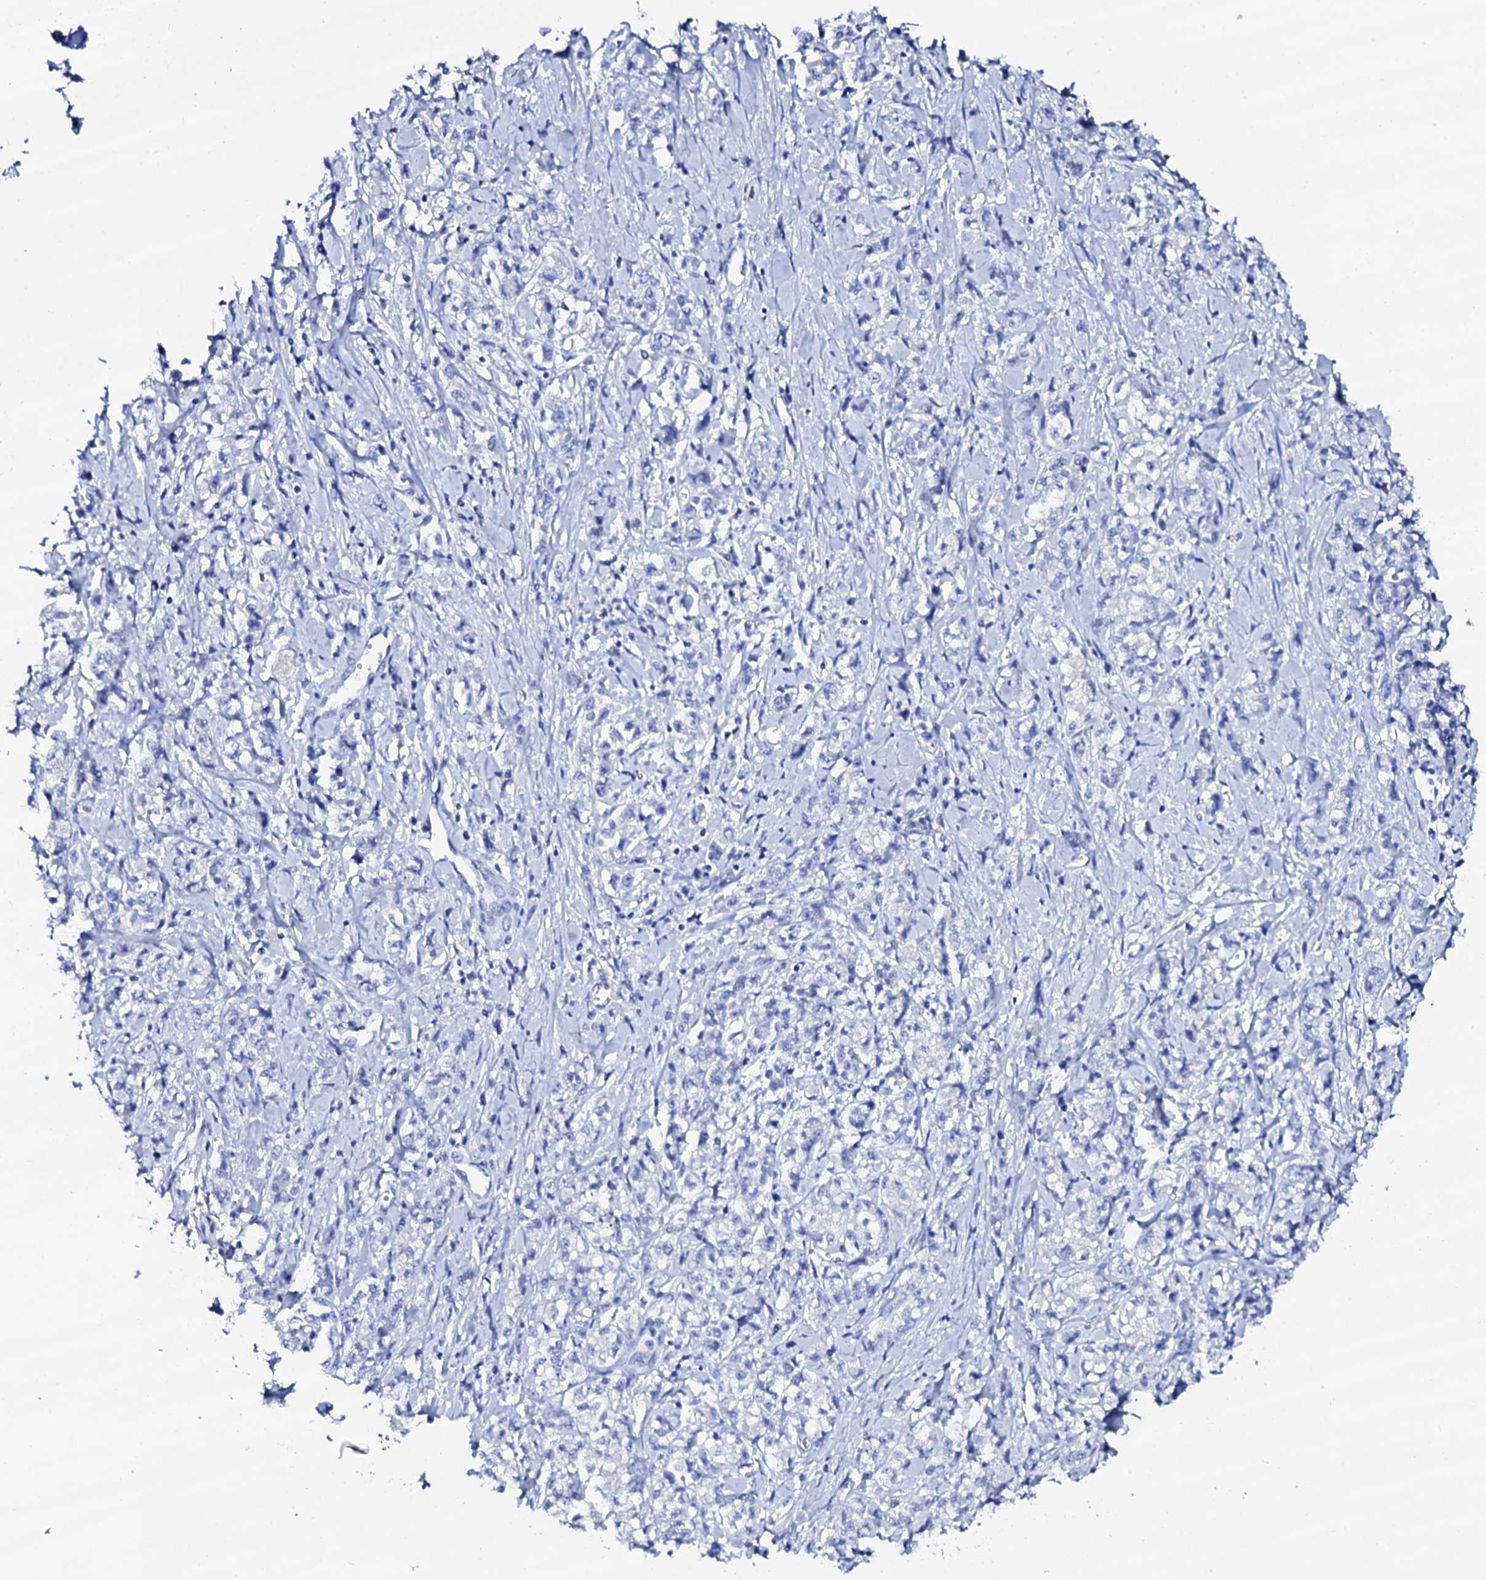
{"staining": {"intensity": "negative", "quantity": "none", "location": "none"}, "tissue": "stomach cancer", "cell_type": "Tumor cells", "image_type": "cancer", "snomed": [{"axis": "morphology", "description": "Adenocarcinoma, NOS"}, {"axis": "topography", "description": "Stomach"}], "caption": "Stomach adenocarcinoma stained for a protein using immunohistochemistry (IHC) reveals no positivity tumor cells.", "gene": "FBXL16", "patient": {"sex": "female", "age": 76}}